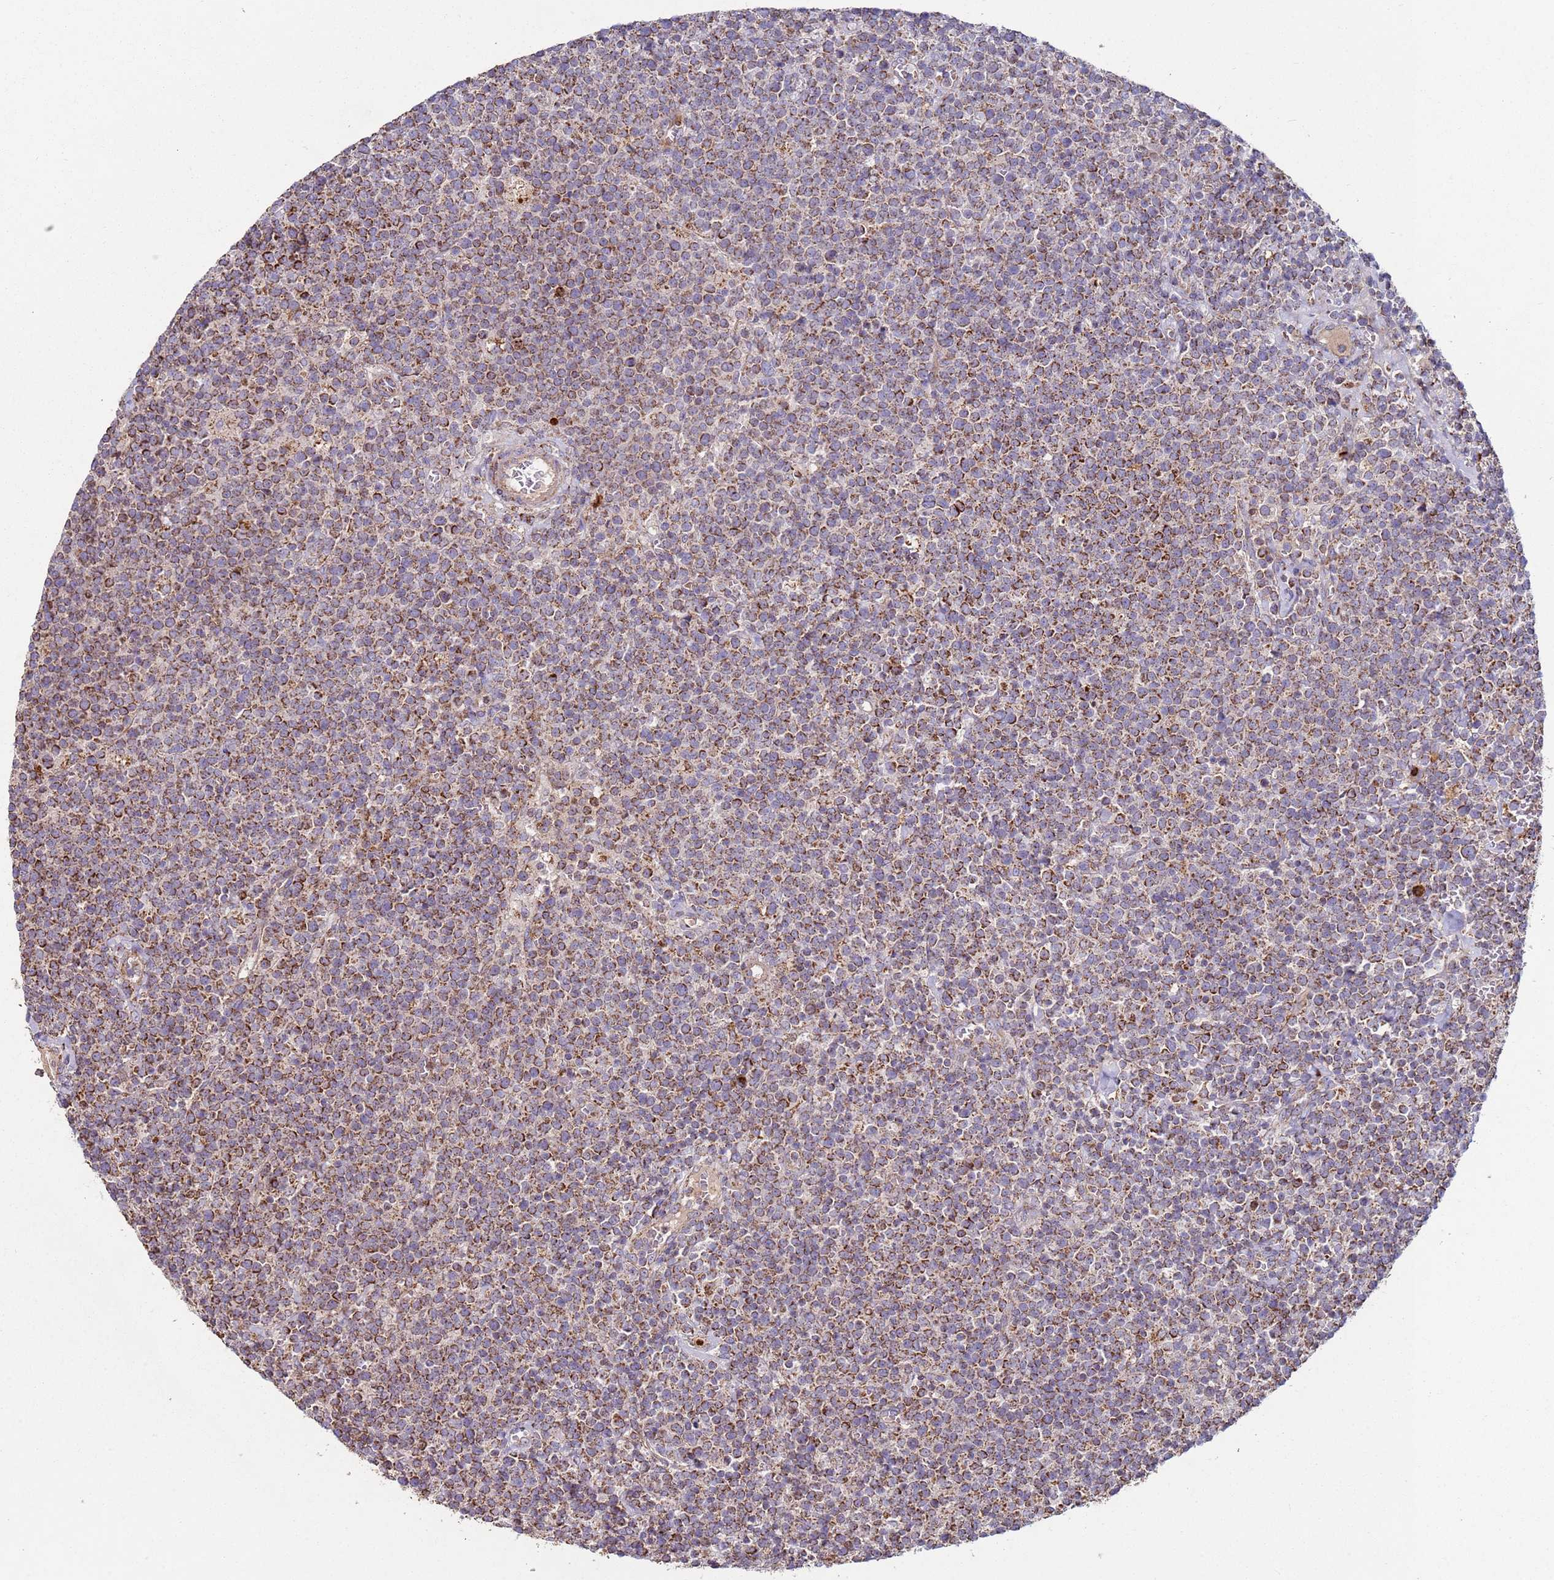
{"staining": {"intensity": "moderate", "quantity": "25%-75%", "location": "cytoplasmic/membranous"}, "tissue": "lymphoma", "cell_type": "Tumor cells", "image_type": "cancer", "snomed": [{"axis": "morphology", "description": "Malignant lymphoma, non-Hodgkin's type, High grade"}, {"axis": "topography", "description": "Lymph node"}], "caption": "This photomicrograph shows lymphoma stained with immunohistochemistry (IHC) to label a protein in brown. The cytoplasmic/membranous of tumor cells show moderate positivity for the protein. Nuclei are counter-stained blue.", "gene": "FBXO33", "patient": {"sex": "male", "age": 61}}